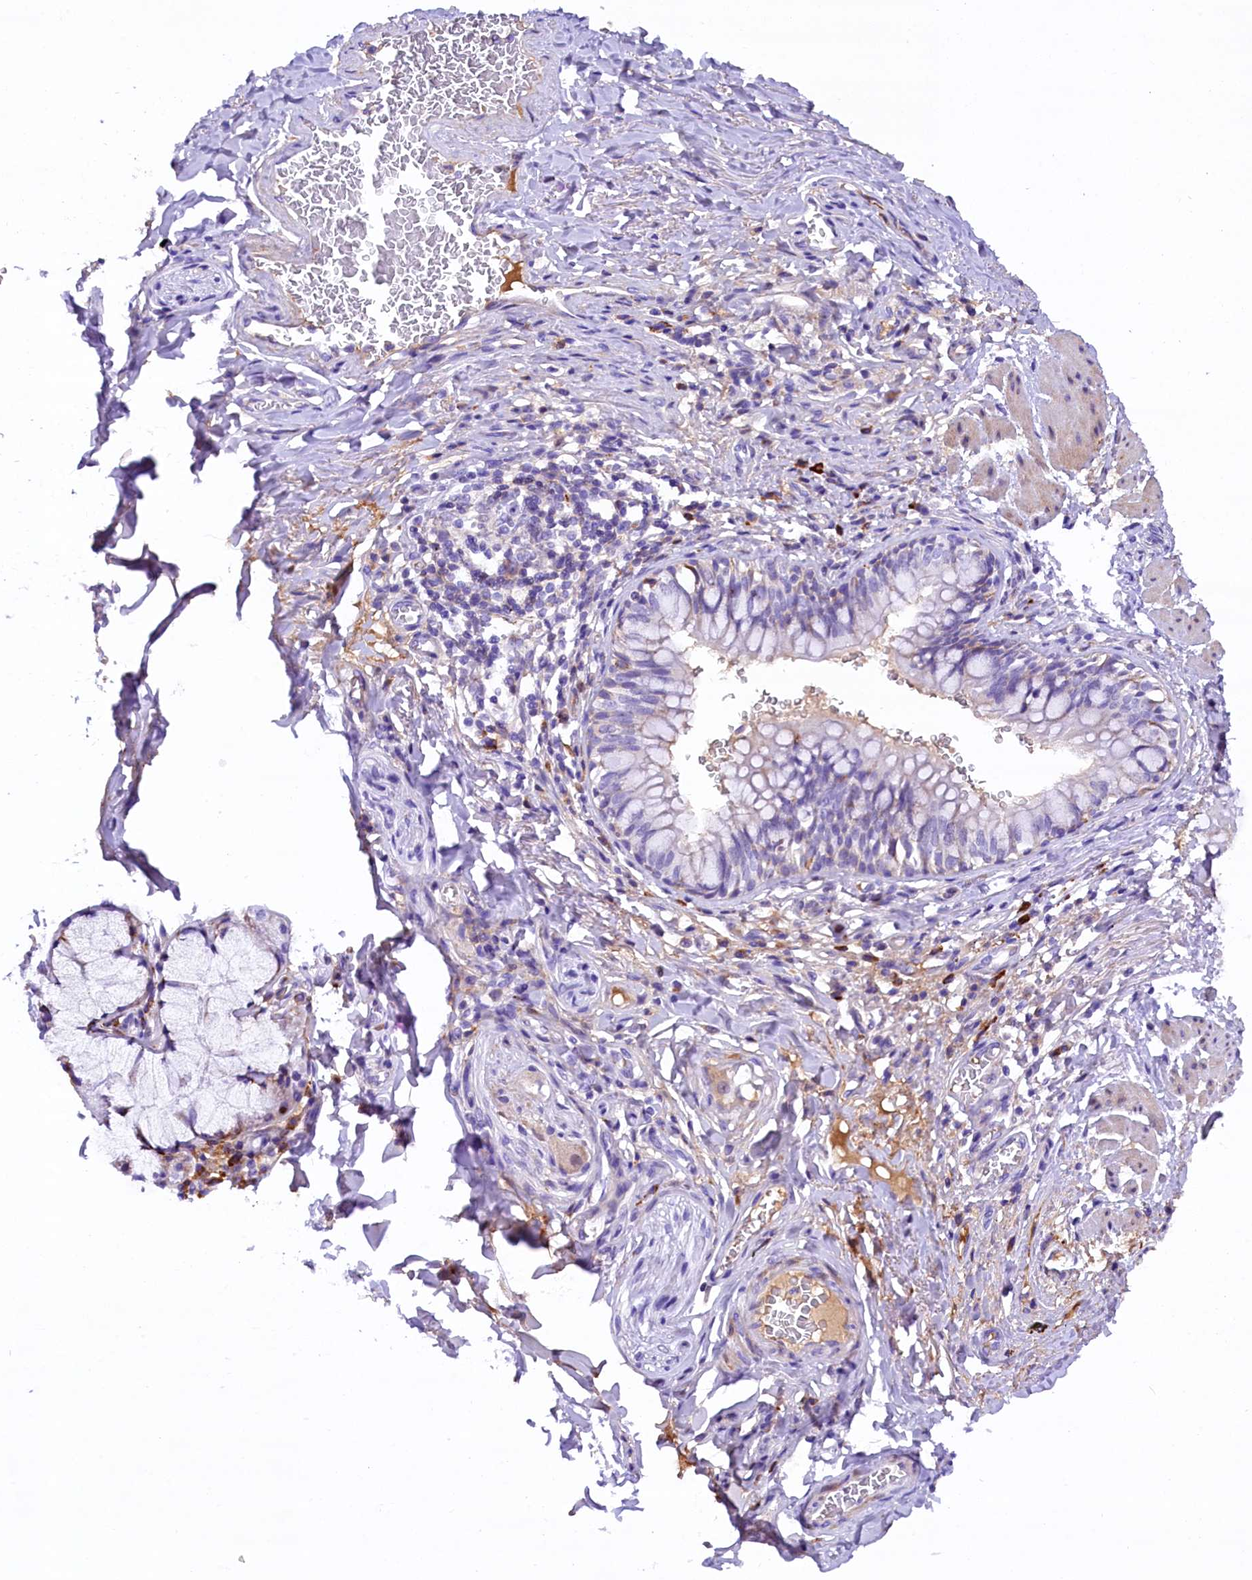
{"staining": {"intensity": "negative", "quantity": "none", "location": "none"}, "tissue": "bronchus", "cell_type": "Respiratory epithelial cells", "image_type": "normal", "snomed": [{"axis": "morphology", "description": "Normal tissue, NOS"}, {"axis": "topography", "description": "Cartilage tissue"}, {"axis": "topography", "description": "Bronchus"}], "caption": "Immunohistochemistry micrograph of unremarkable bronchus: bronchus stained with DAB exhibits no significant protein expression in respiratory epithelial cells.", "gene": "CMTR2", "patient": {"sex": "female", "age": 36}}